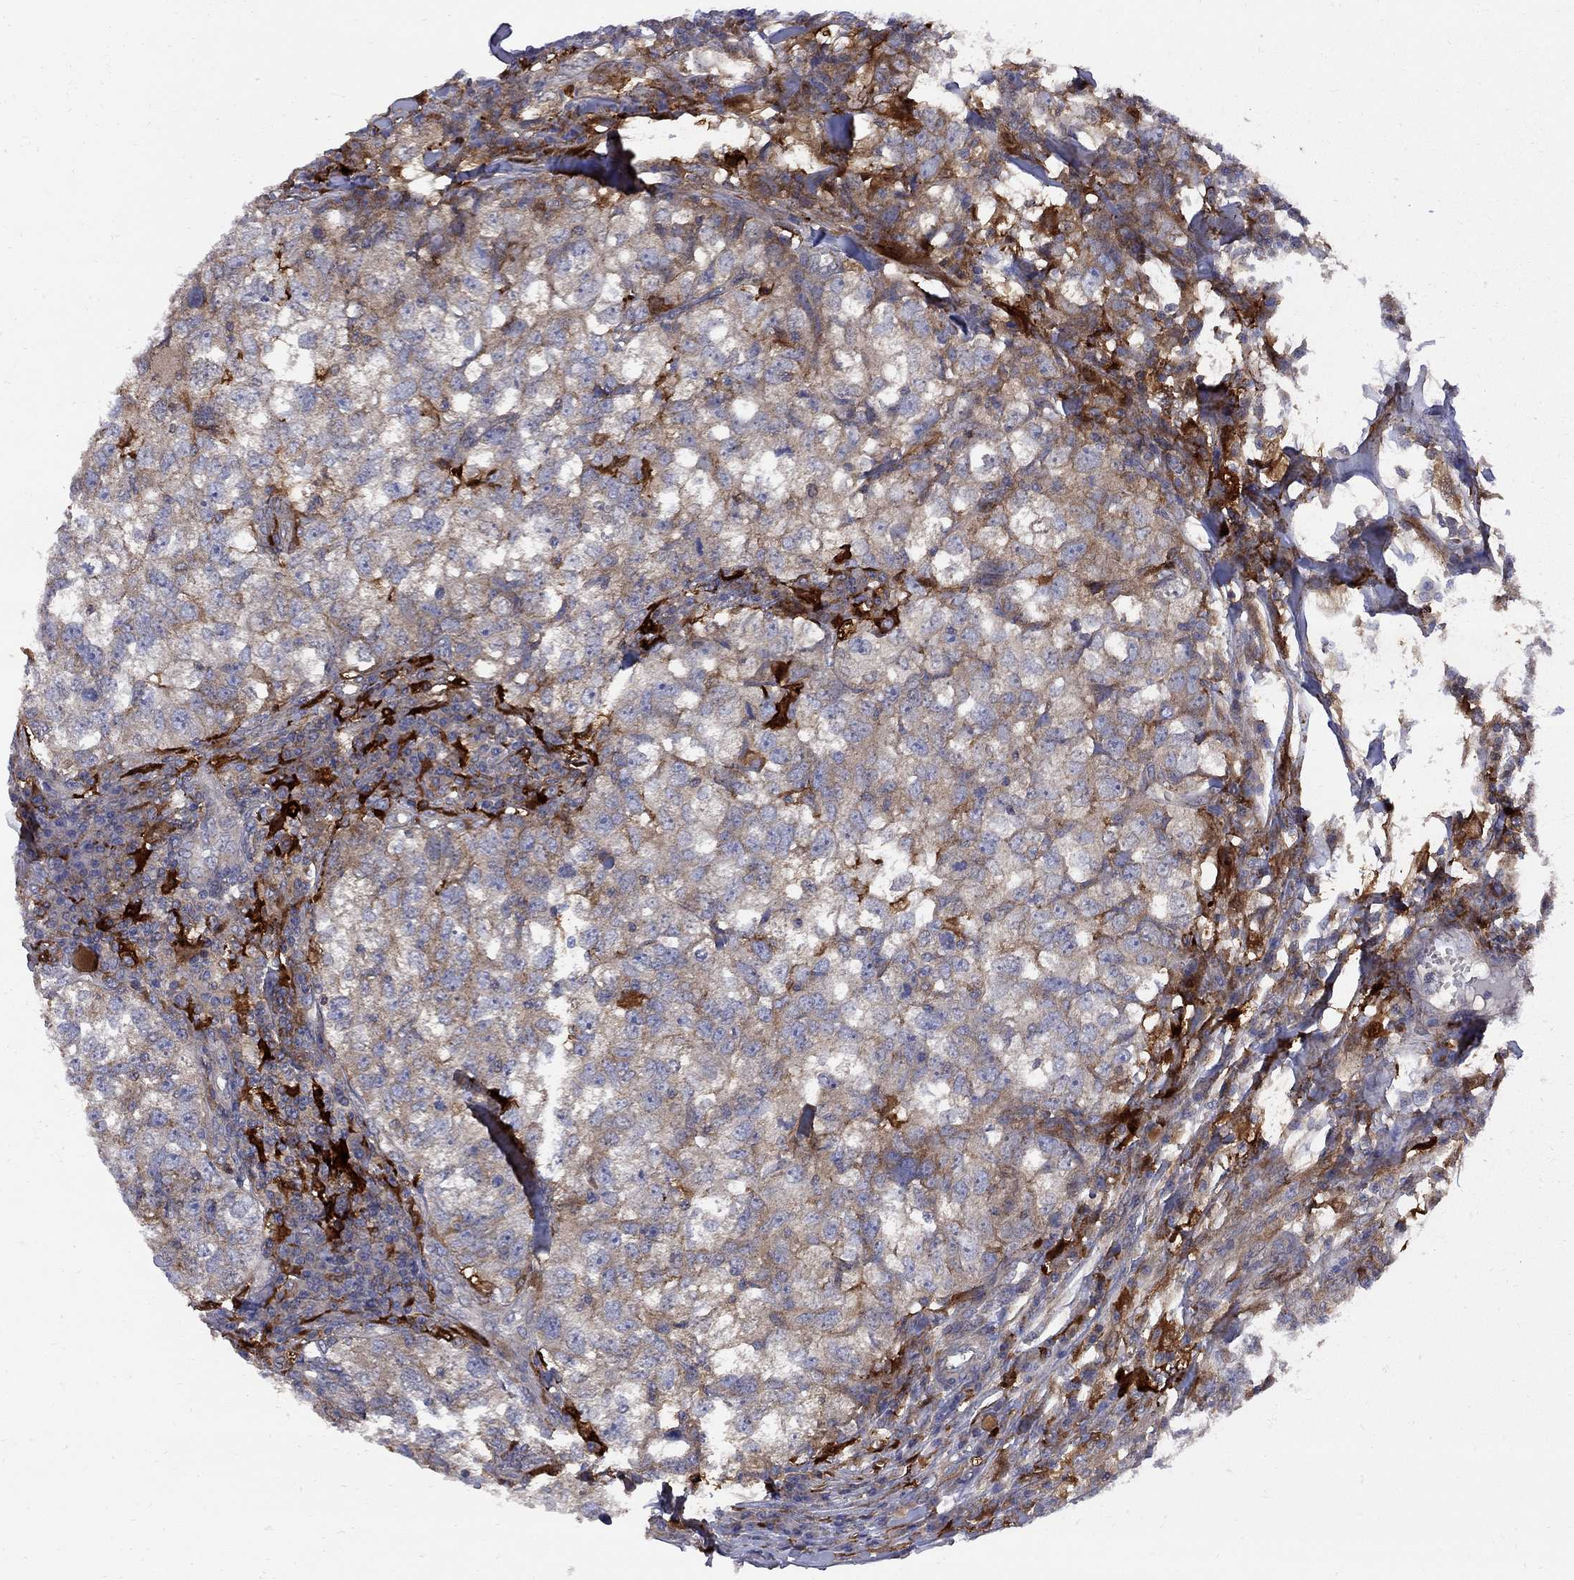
{"staining": {"intensity": "weak", "quantity": ">75%", "location": "cytoplasmic/membranous"}, "tissue": "breast cancer", "cell_type": "Tumor cells", "image_type": "cancer", "snomed": [{"axis": "morphology", "description": "Duct carcinoma"}, {"axis": "topography", "description": "Breast"}], "caption": "Weak cytoplasmic/membranous positivity is present in approximately >75% of tumor cells in breast cancer.", "gene": "MTHFR", "patient": {"sex": "female", "age": 30}}